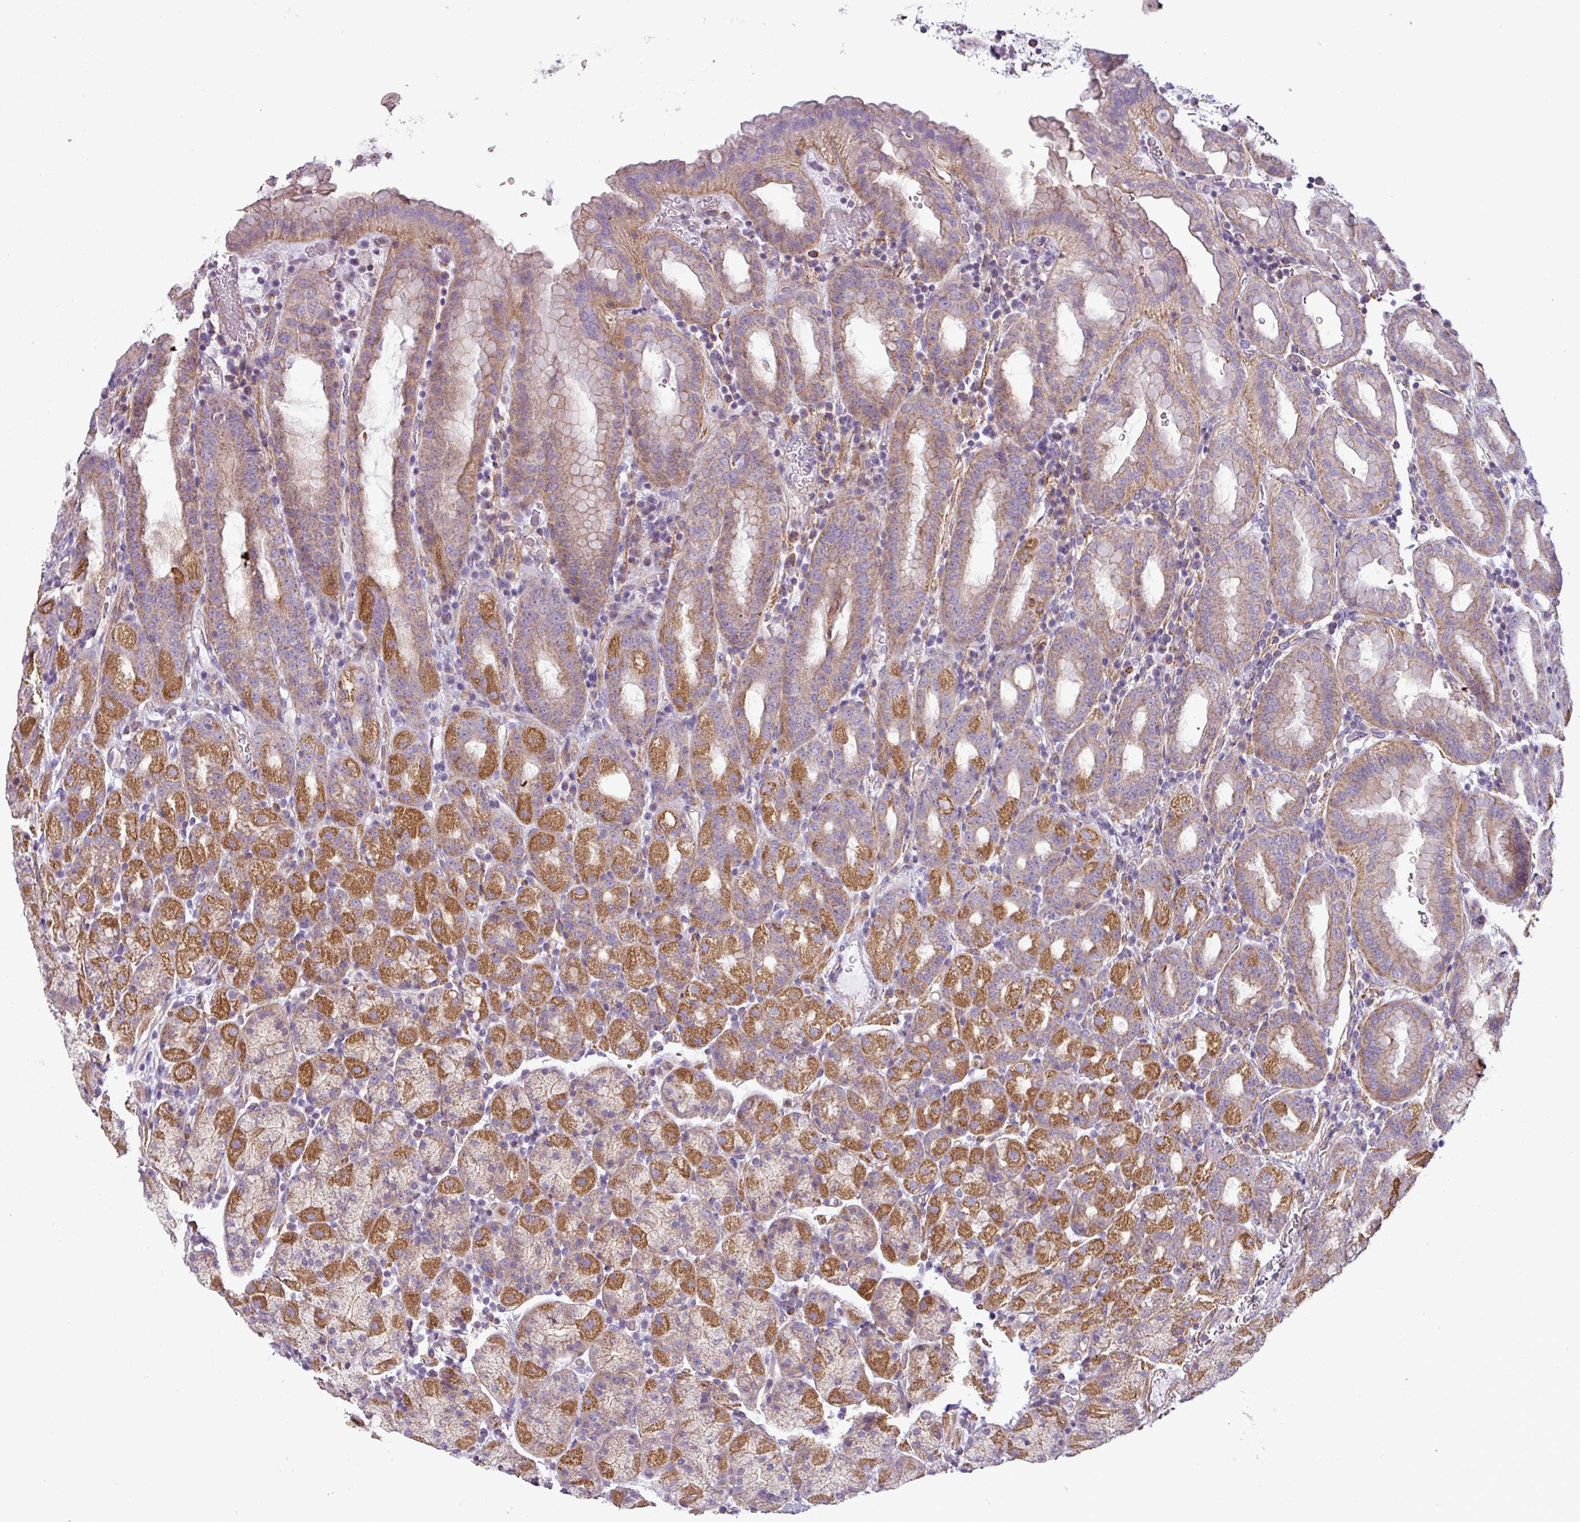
{"staining": {"intensity": "strong", "quantity": "25%-75%", "location": "cytoplasmic/membranous"}, "tissue": "stomach", "cell_type": "Glandular cells", "image_type": "normal", "snomed": [{"axis": "morphology", "description": "Normal tissue, NOS"}, {"axis": "topography", "description": "Stomach, upper"}, {"axis": "topography", "description": "Stomach, lower"}, {"axis": "topography", "description": "Small intestine"}], "caption": "An image of stomach stained for a protein shows strong cytoplasmic/membranous brown staining in glandular cells. (IHC, brightfield microscopy, high magnification).", "gene": "BTN2A2", "patient": {"sex": "male", "age": 68}}